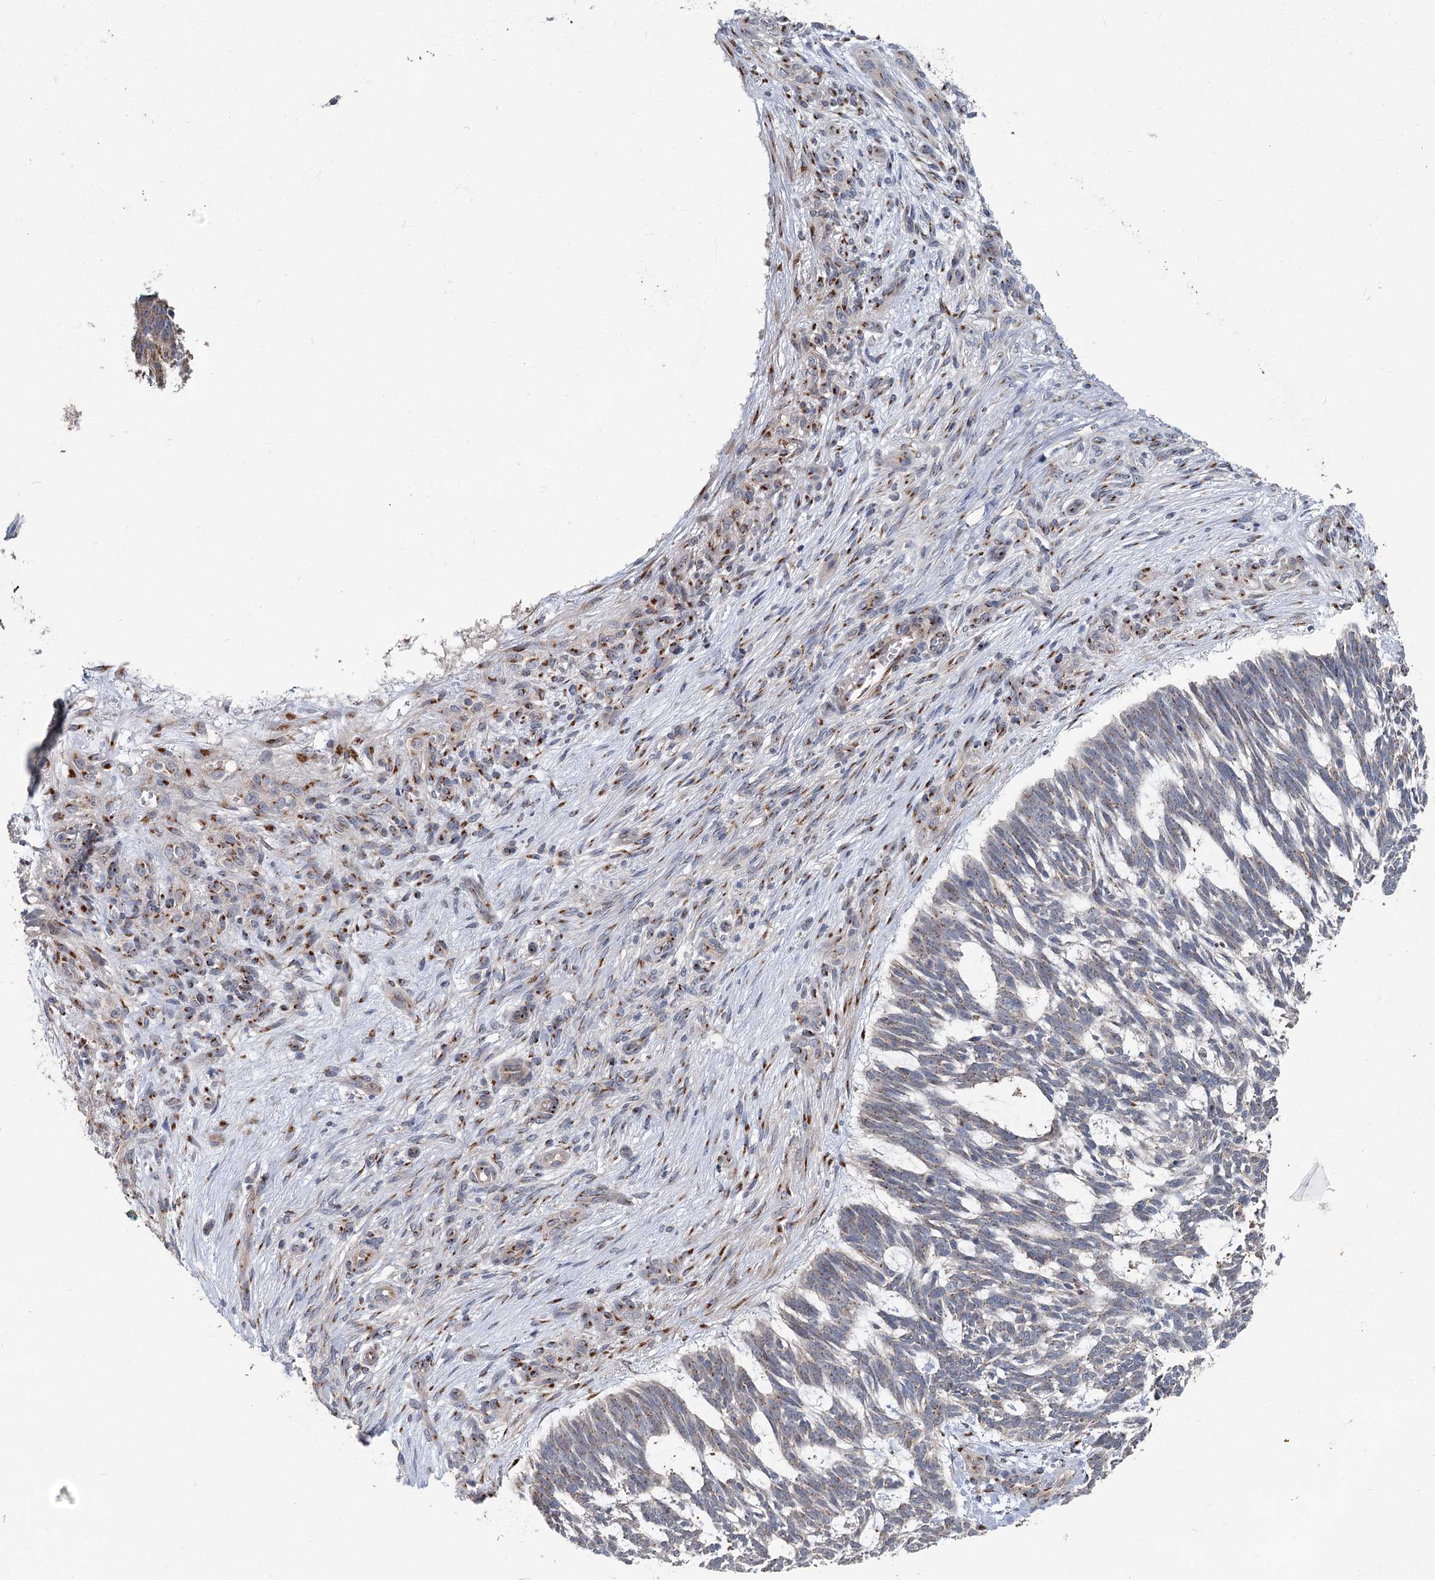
{"staining": {"intensity": "weak", "quantity": "25%-75%", "location": "cytoplasmic/membranous"}, "tissue": "skin cancer", "cell_type": "Tumor cells", "image_type": "cancer", "snomed": [{"axis": "morphology", "description": "Basal cell carcinoma"}, {"axis": "topography", "description": "Skin"}], "caption": "There is low levels of weak cytoplasmic/membranous staining in tumor cells of skin basal cell carcinoma, as demonstrated by immunohistochemical staining (brown color).", "gene": "ITIH5", "patient": {"sex": "male", "age": 88}}